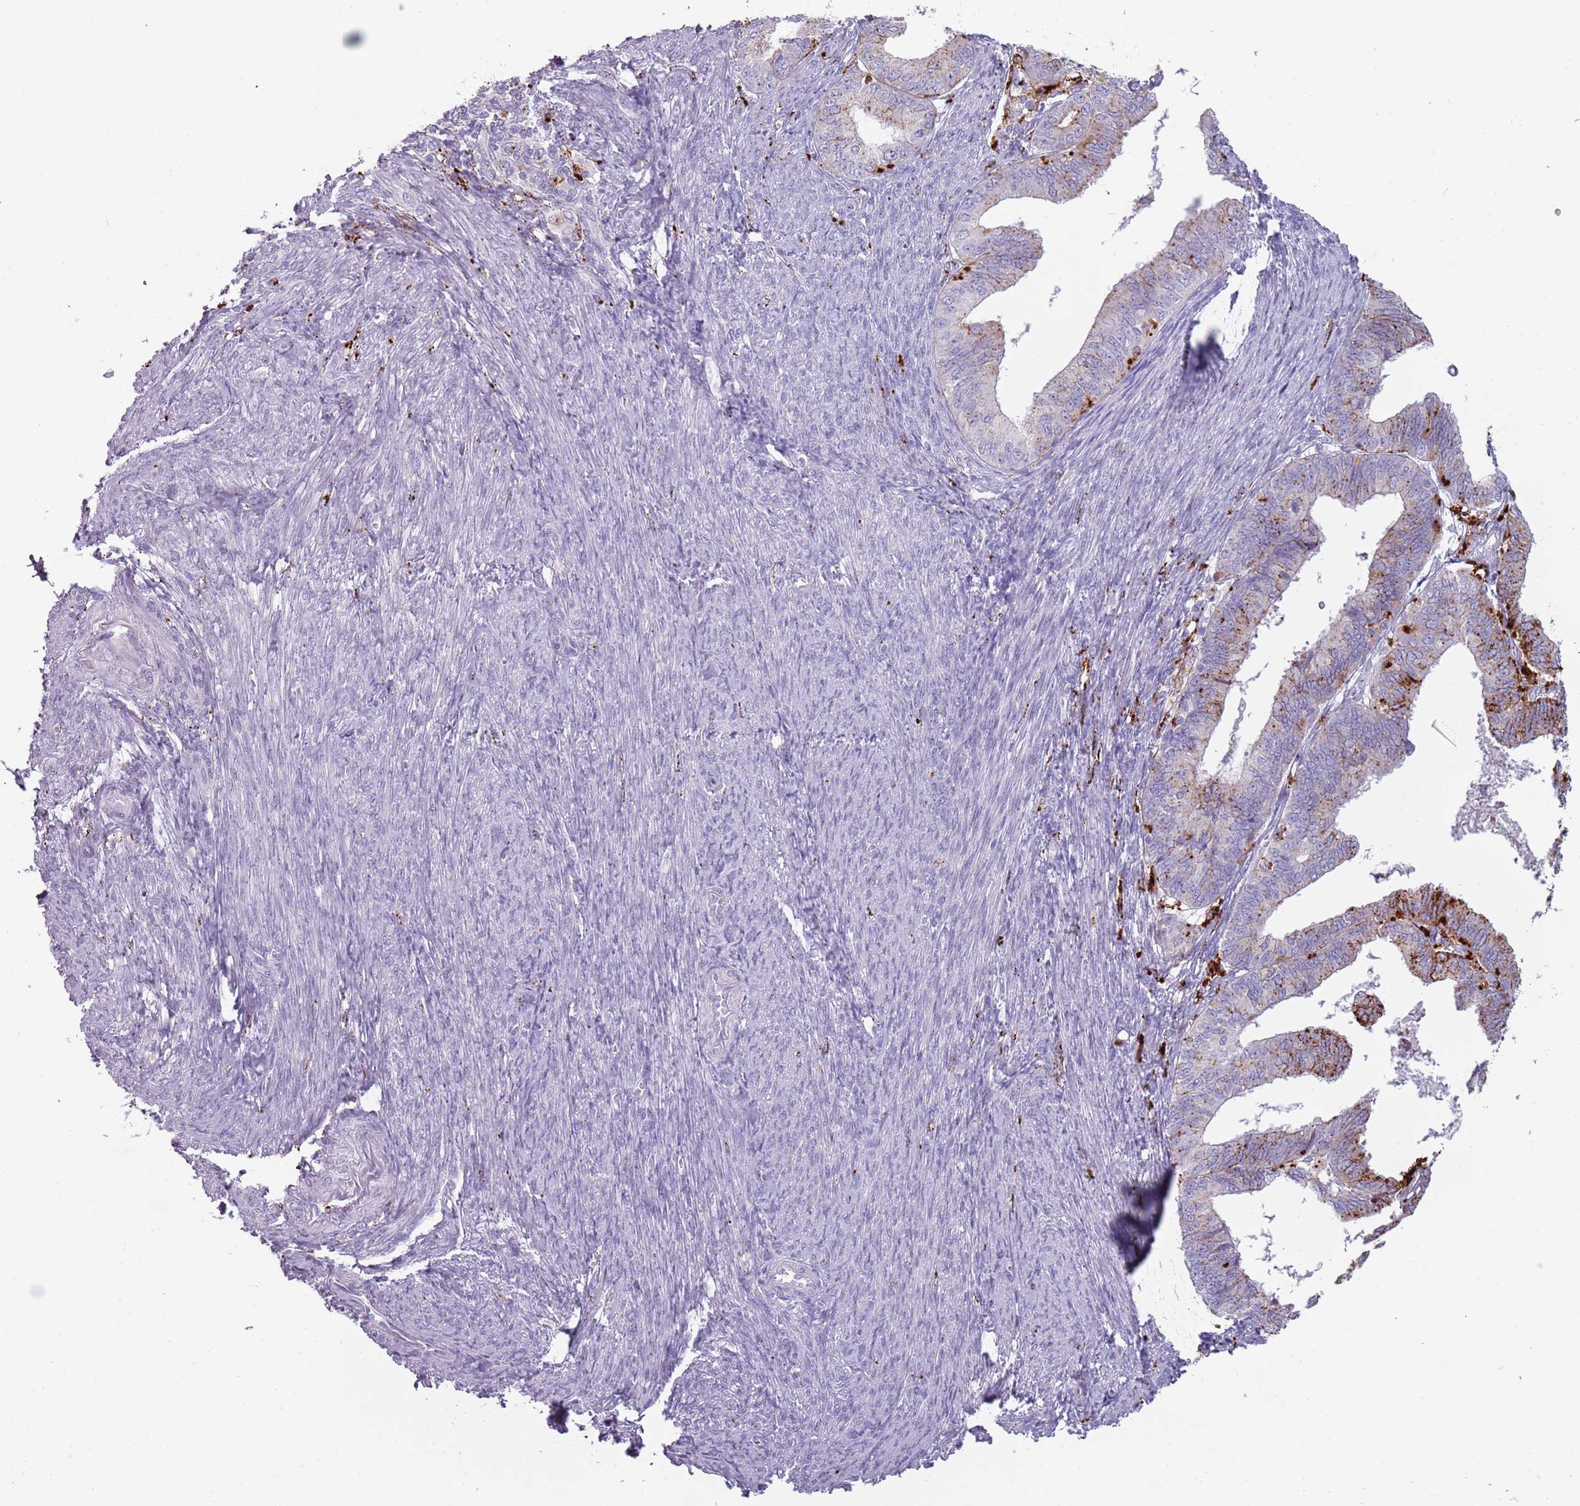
{"staining": {"intensity": "moderate", "quantity": "<25%", "location": "cytoplasmic/membranous"}, "tissue": "endometrial cancer", "cell_type": "Tumor cells", "image_type": "cancer", "snomed": [{"axis": "morphology", "description": "Adenocarcinoma, NOS"}, {"axis": "topography", "description": "Endometrium"}], "caption": "A brown stain highlights moderate cytoplasmic/membranous expression of a protein in human endometrial adenocarcinoma tumor cells.", "gene": "NWD2", "patient": {"sex": "female", "age": 56}}